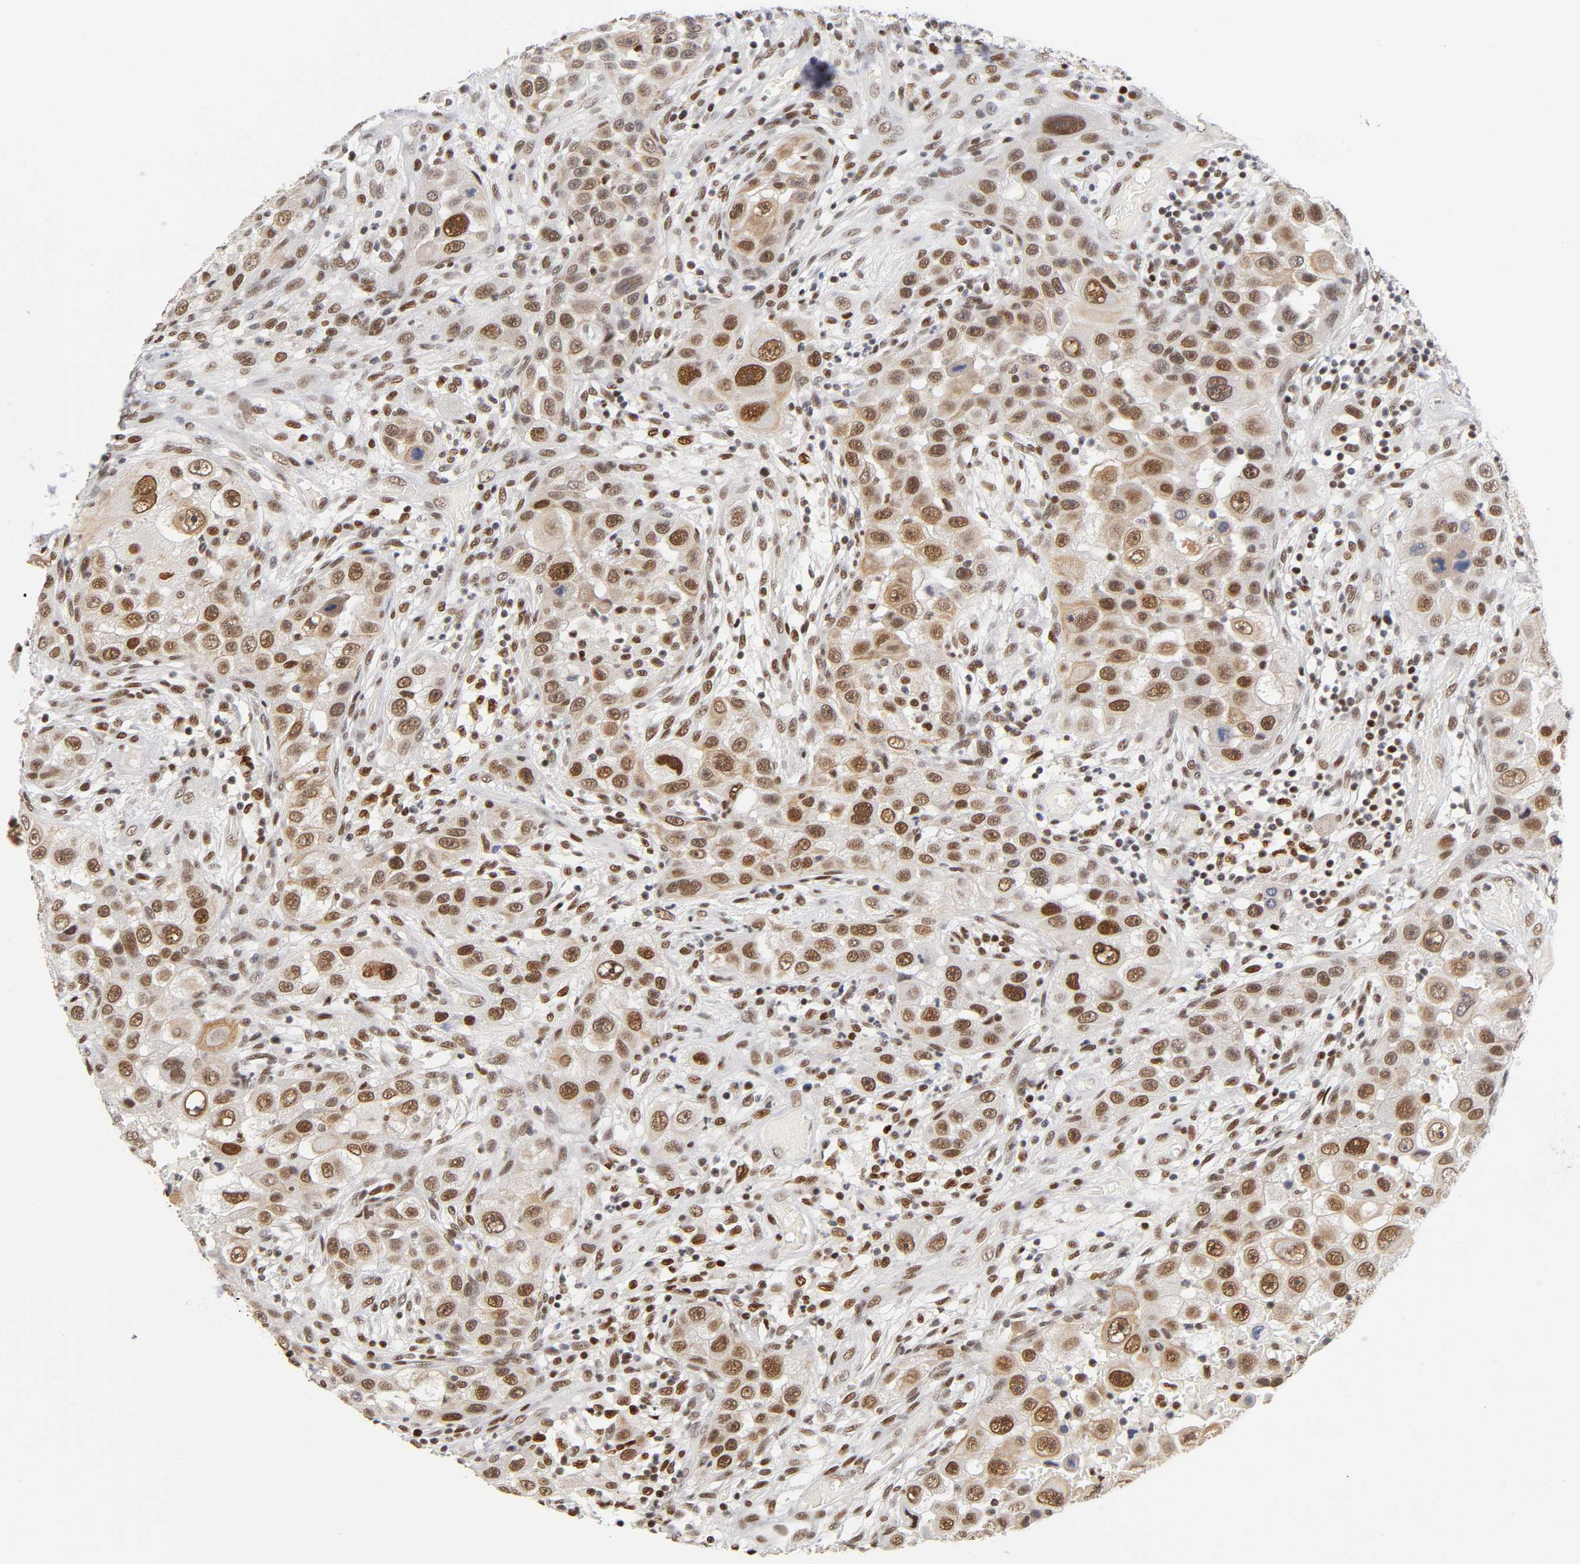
{"staining": {"intensity": "strong", "quantity": ">75%", "location": "cytoplasmic/membranous,nuclear"}, "tissue": "head and neck cancer", "cell_type": "Tumor cells", "image_type": "cancer", "snomed": [{"axis": "morphology", "description": "Carcinoma, NOS"}, {"axis": "topography", "description": "Head-Neck"}], "caption": "The photomicrograph demonstrates immunohistochemical staining of head and neck cancer (carcinoma). There is strong cytoplasmic/membranous and nuclear positivity is identified in about >75% of tumor cells.", "gene": "NR3C1", "patient": {"sex": "male", "age": 87}}